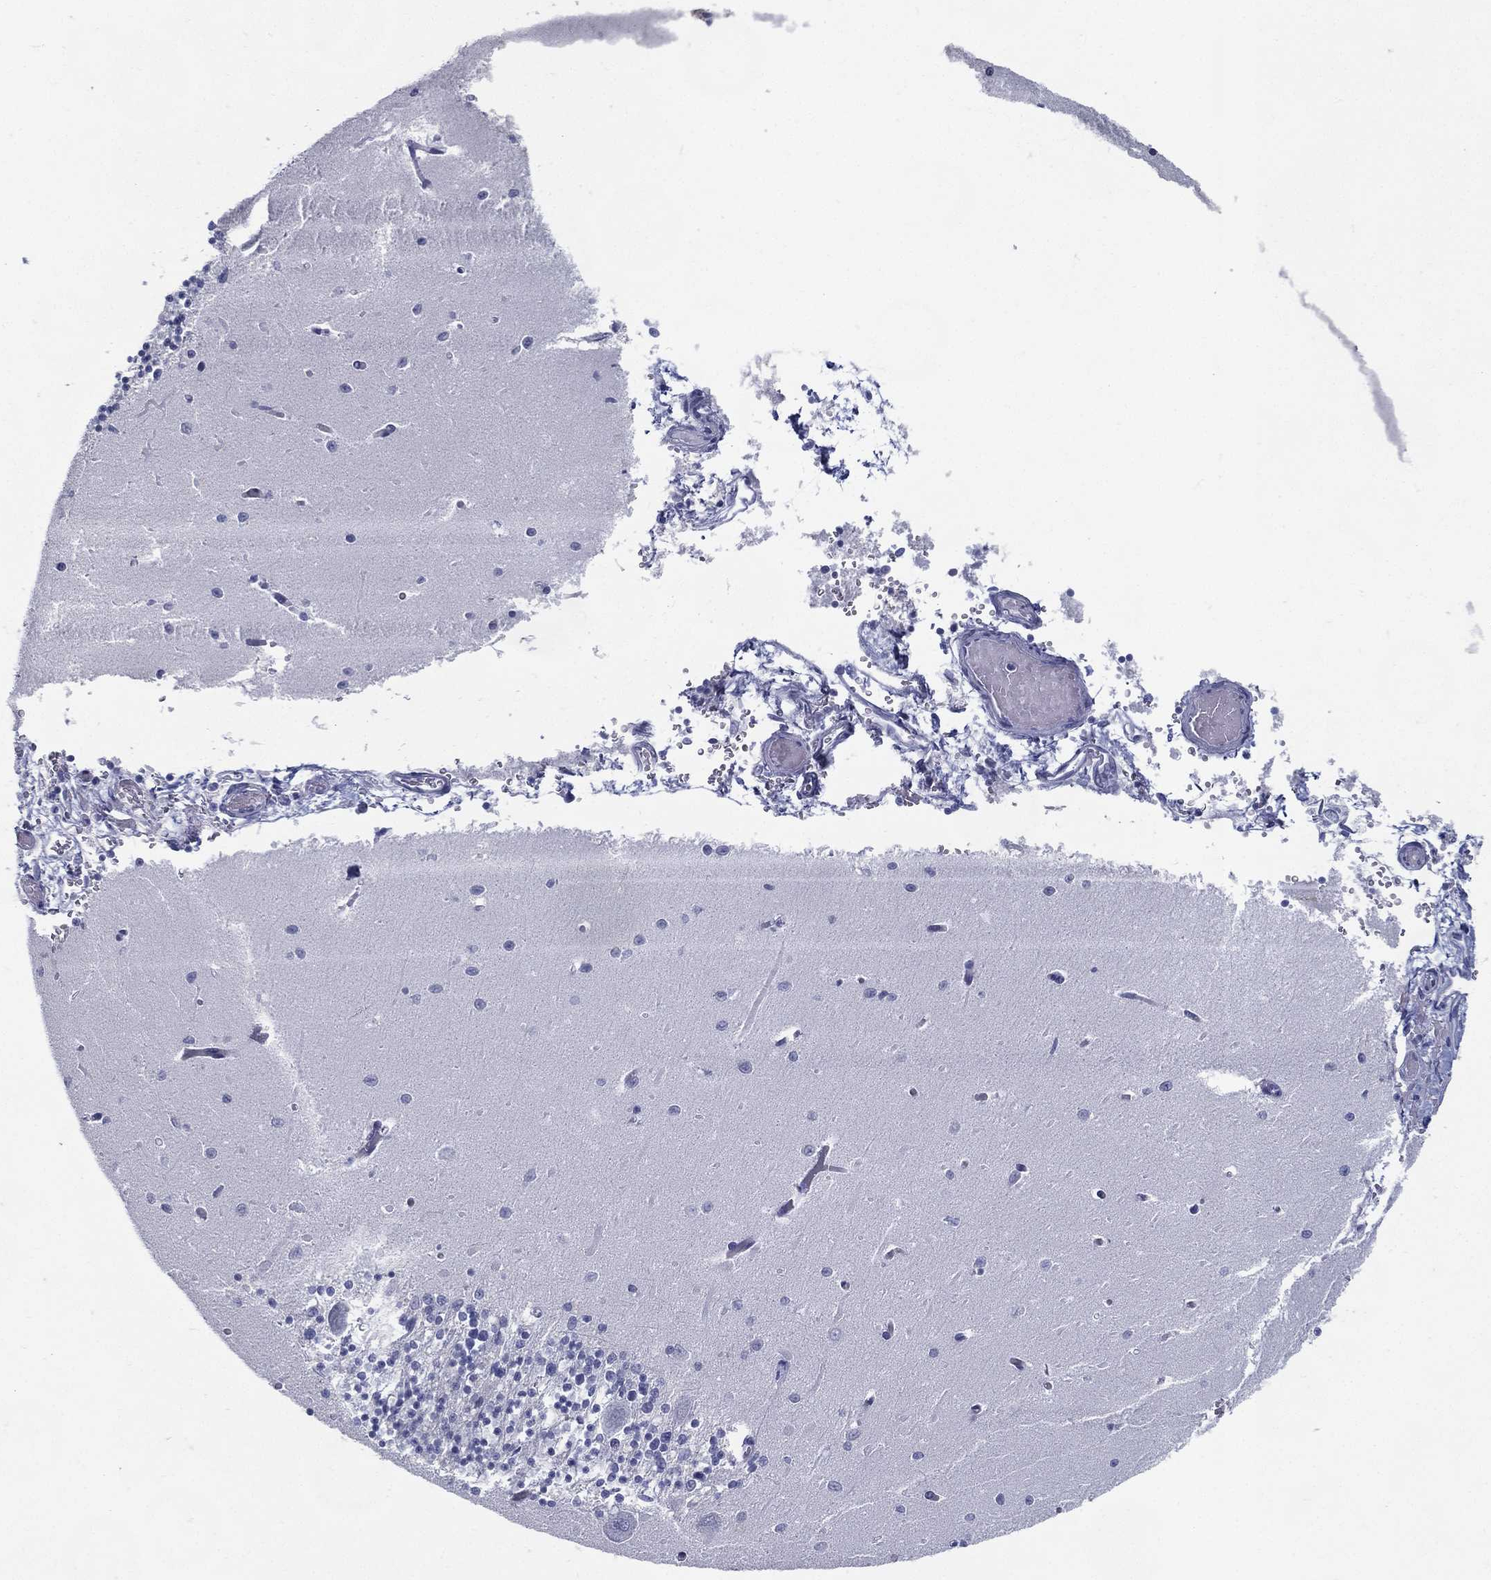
{"staining": {"intensity": "negative", "quantity": "none", "location": "none"}, "tissue": "cerebellum", "cell_type": "Cells in granular layer", "image_type": "normal", "snomed": [{"axis": "morphology", "description": "Normal tissue, NOS"}, {"axis": "topography", "description": "Cerebellum"}], "caption": "Immunohistochemistry image of benign cerebellum: human cerebellum stained with DAB (3,3'-diaminobenzidine) displays no significant protein positivity in cells in granular layer. (Immunohistochemistry, brightfield microscopy, high magnification).", "gene": "KIF2C", "patient": {"sex": "female", "age": 64}}